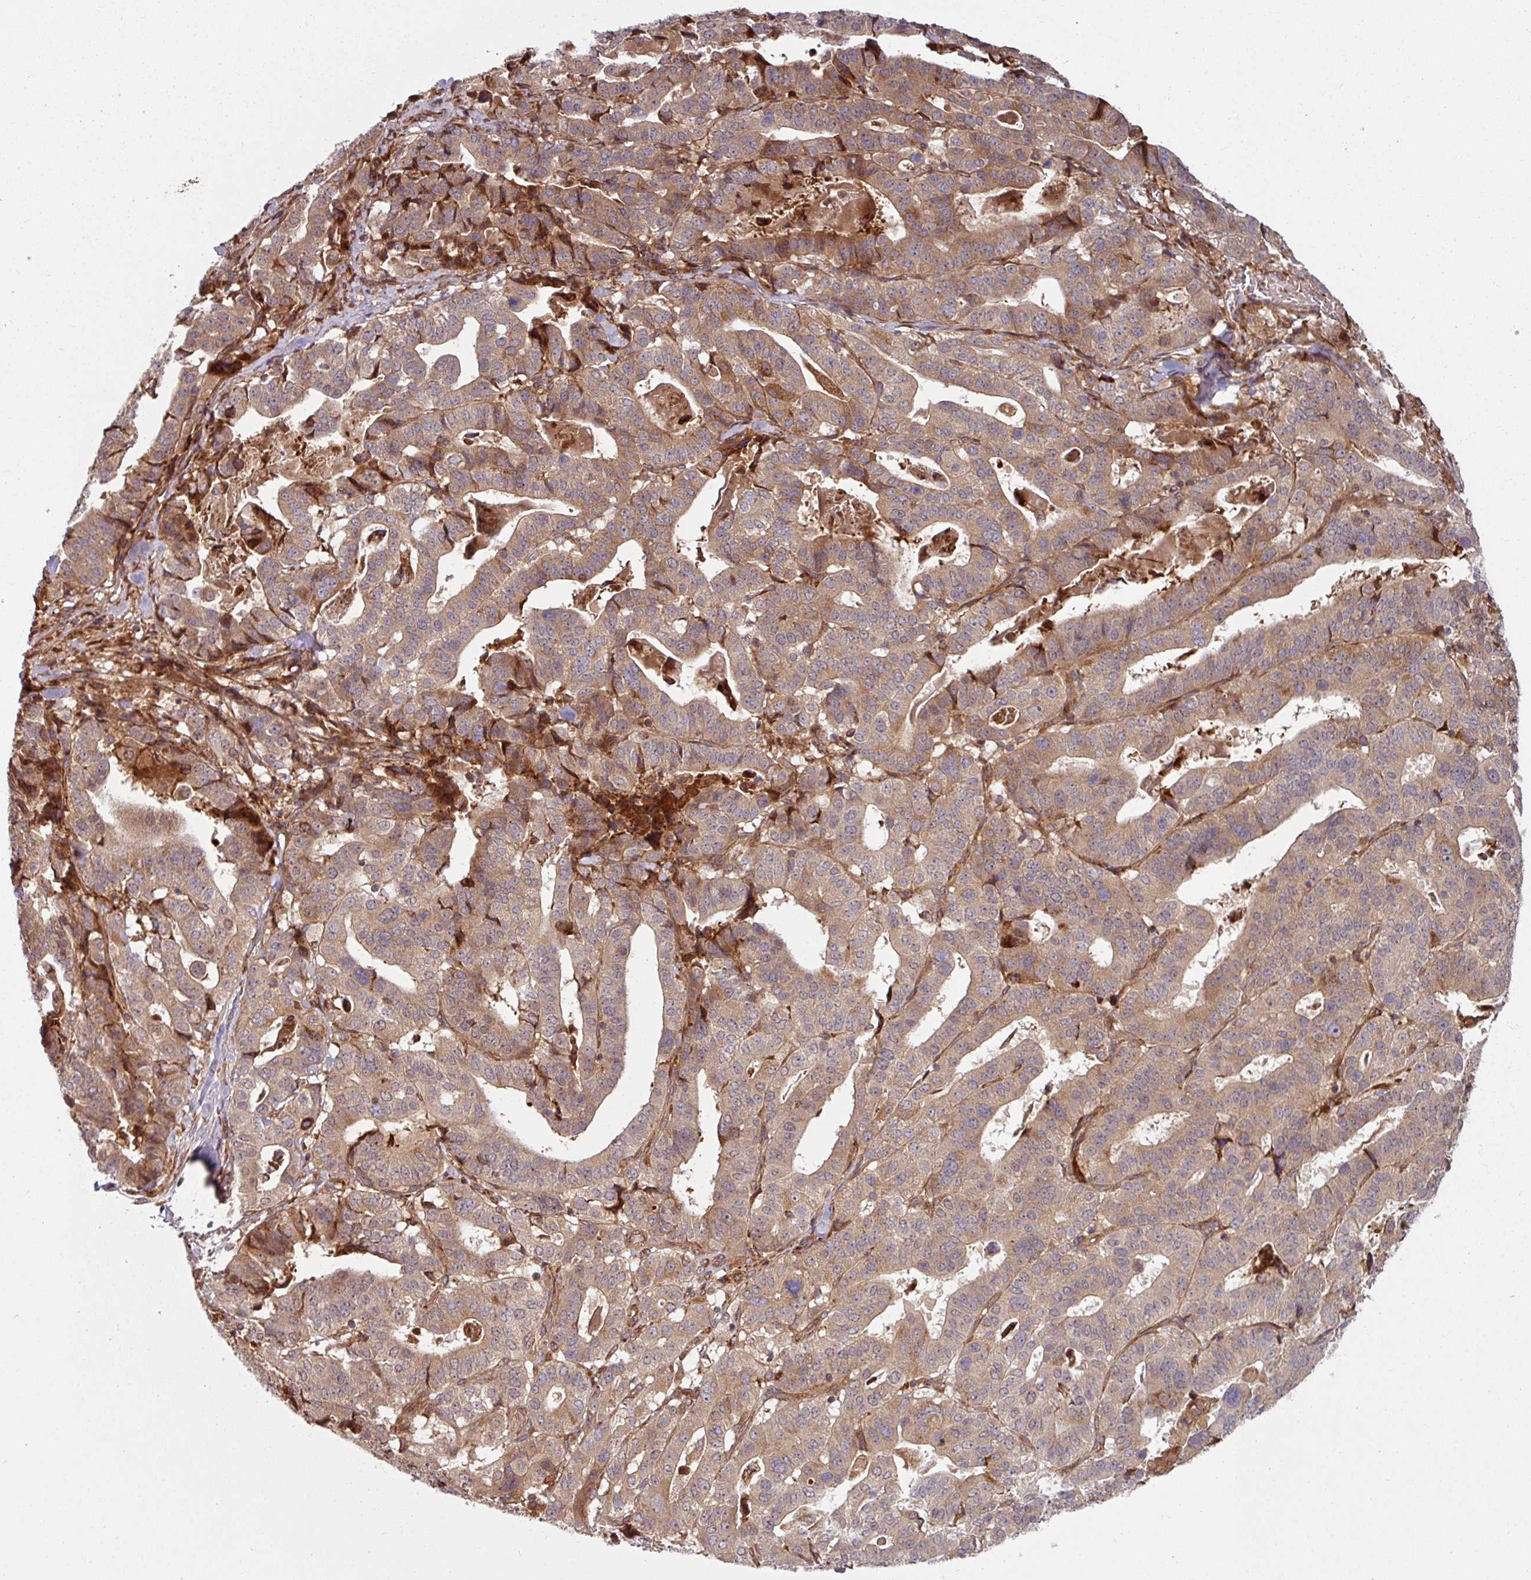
{"staining": {"intensity": "moderate", "quantity": ">75%", "location": "cytoplasmic/membranous"}, "tissue": "stomach cancer", "cell_type": "Tumor cells", "image_type": "cancer", "snomed": [{"axis": "morphology", "description": "Adenocarcinoma, NOS"}, {"axis": "topography", "description": "Stomach"}], "caption": "Stomach adenocarcinoma was stained to show a protein in brown. There is medium levels of moderate cytoplasmic/membranous positivity in approximately >75% of tumor cells.", "gene": "RAB5A", "patient": {"sex": "male", "age": 48}}